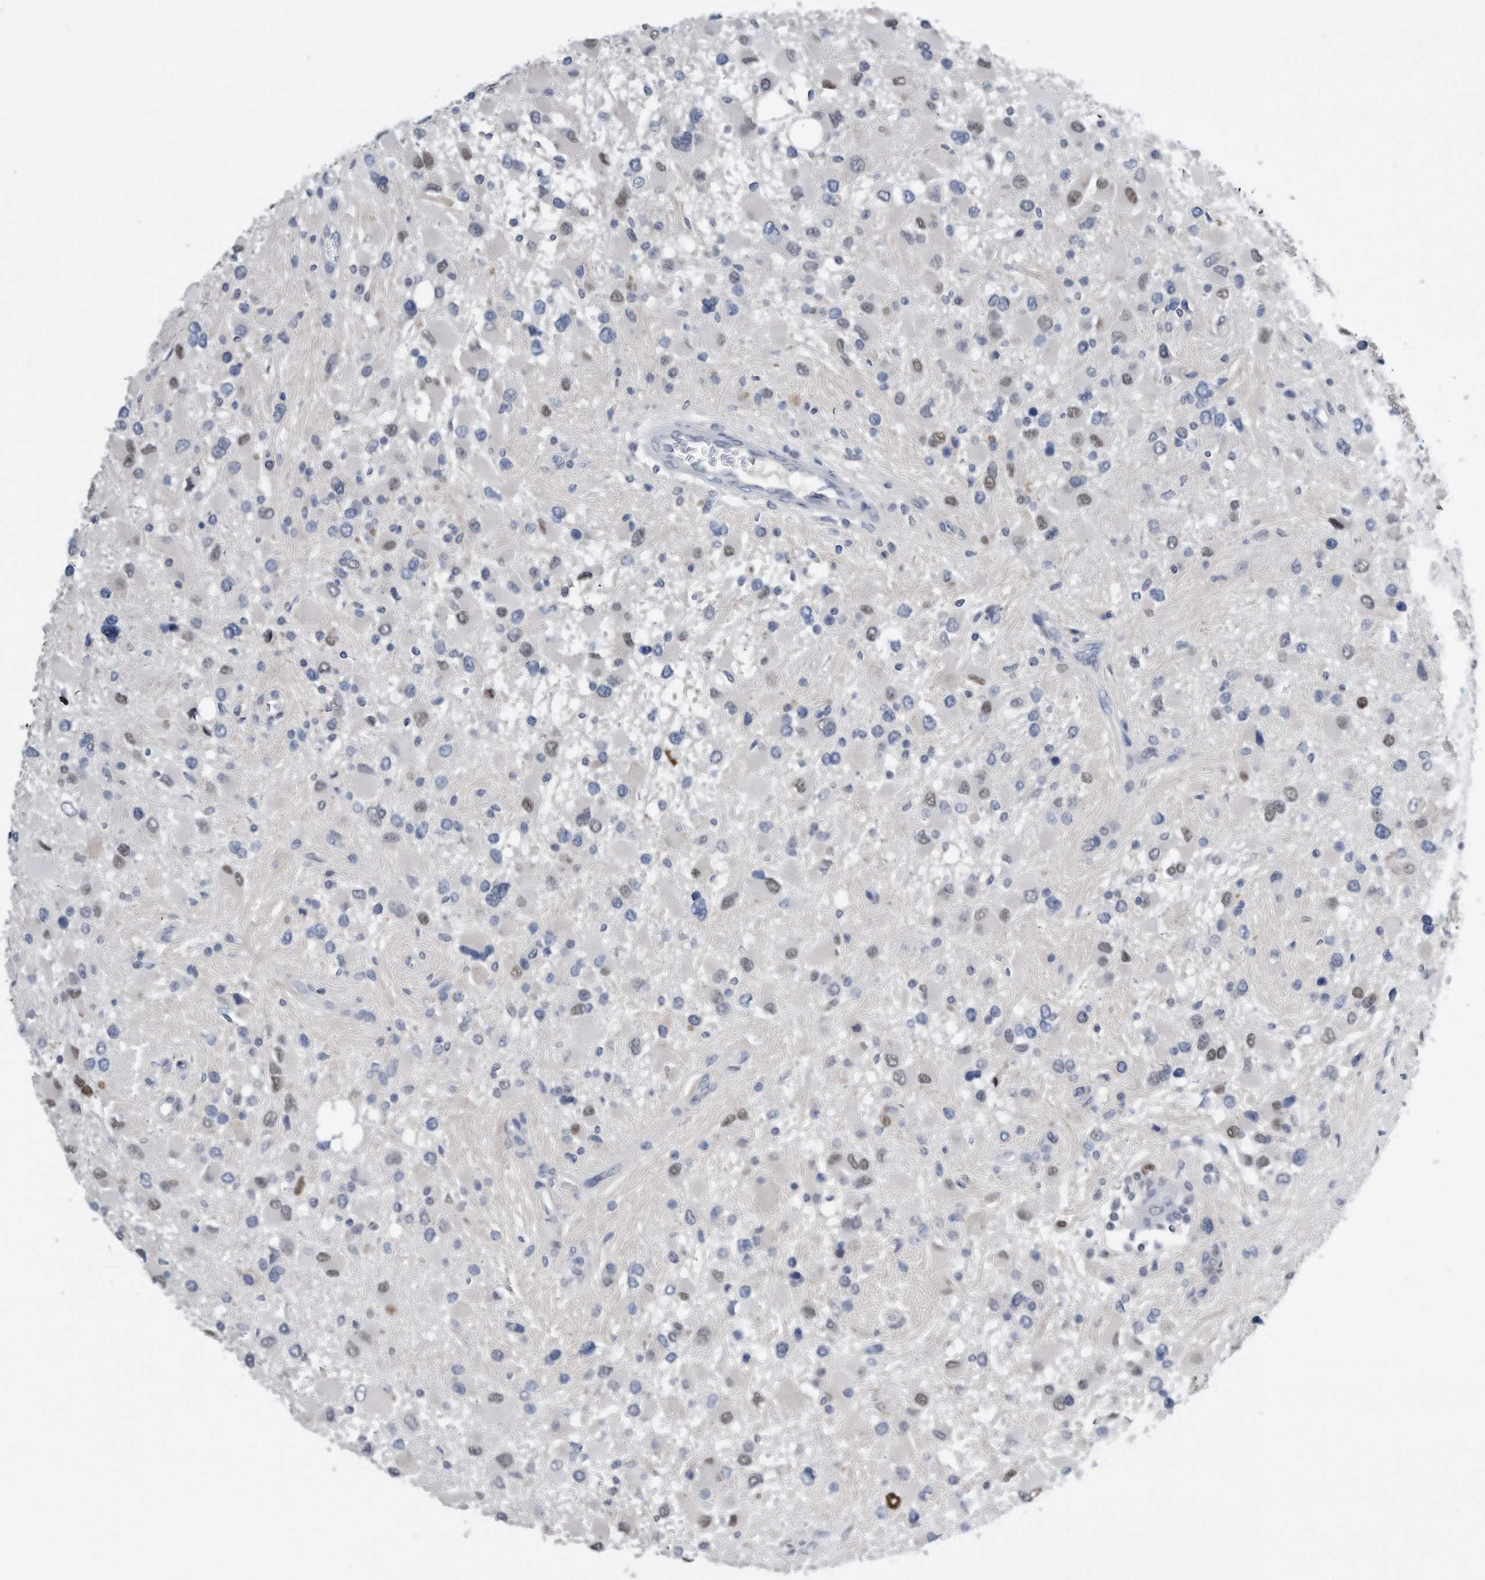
{"staining": {"intensity": "moderate", "quantity": "<25%", "location": "nuclear"}, "tissue": "glioma", "cell_type": "Tumor cells", "image_type": "cancer", "snomed": [{"axis": "morphology", "description": "Glioma, malignant, High grade"}, {"axis": "topography", "description": "Brain"}], "caption": "Immunohistochemistry (IHC) (DAB) staining of human malignant high-grade glioma demonstrates moderate nuclear protein staining in about <25% of tumor cells. Using DAB (3,3'-diaminobenzidine) (brown) and hematoxylin (blue) stains, captured at high magnification using brightfield microscopy.", "gene": "PCNA", "patient": {"sex": "male", "age": 53}}